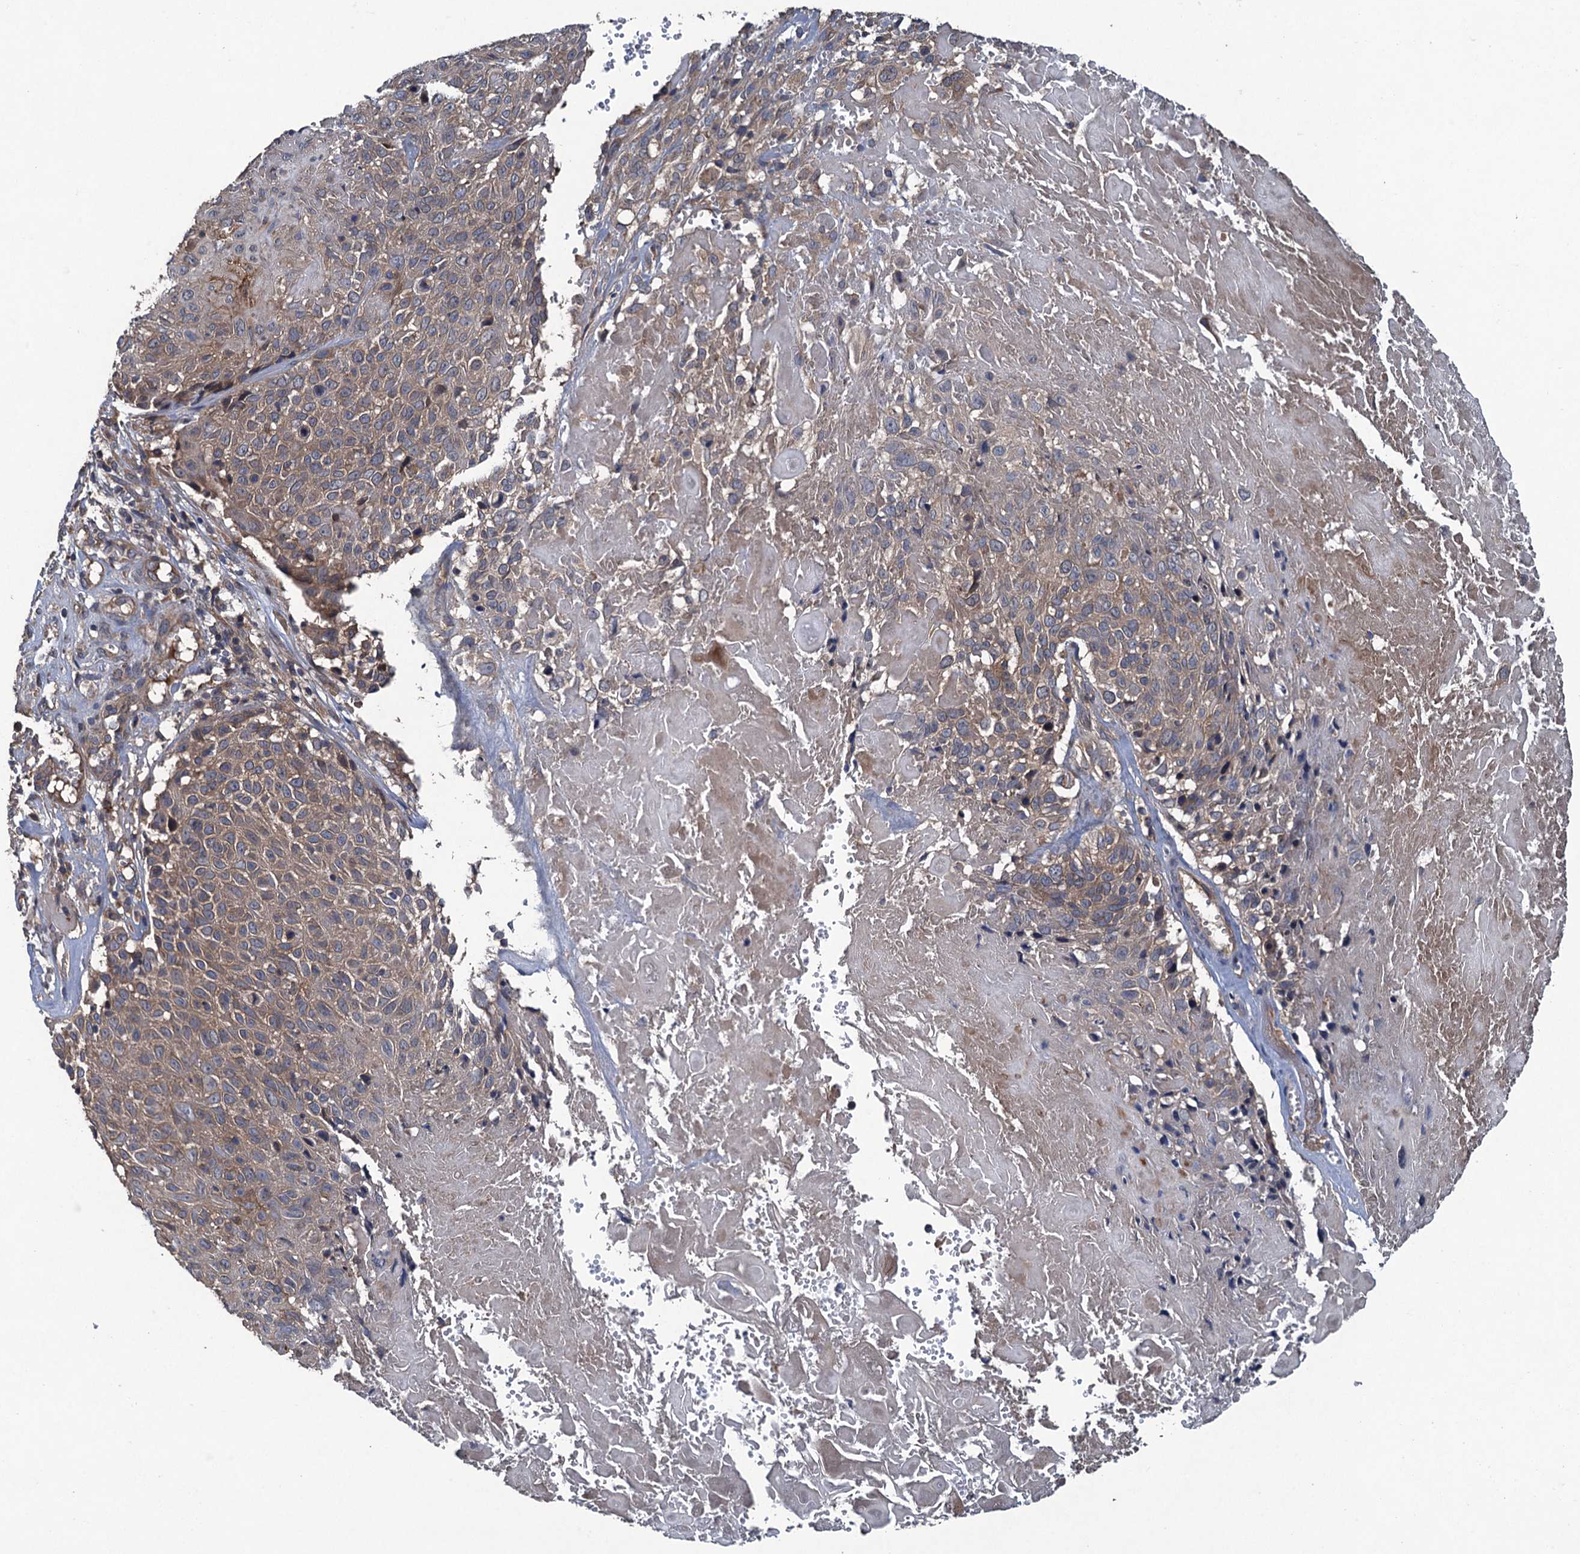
{"staining": {"intensity": "moderate", "quantity": "<25%", "location": "cytoplasmic/membranous"}, "tissue": "cervical cancer", "cell_type": "Tumor cells", "image_type": "cancer", "snomed": [{"axis": "morphology", "description": "Squamous cell carcinoma, NOS"}, {"axis": "topography", "description": "Cervix"}], "caption": "Brown immunohistochemical staining in human squamous cell carcinoma (cervical) shows moderate cytoplasmic/membranous expression in about <25% of tumor cells. The protein of interest is stained brown, and the nuclei are stained in blue (DAB (3,3'-diaminobenzidine) IHC with brightfield microscopy, high magnification).", "gene": "CNTN5", "patient": {"sex": "female", "age": 74}}